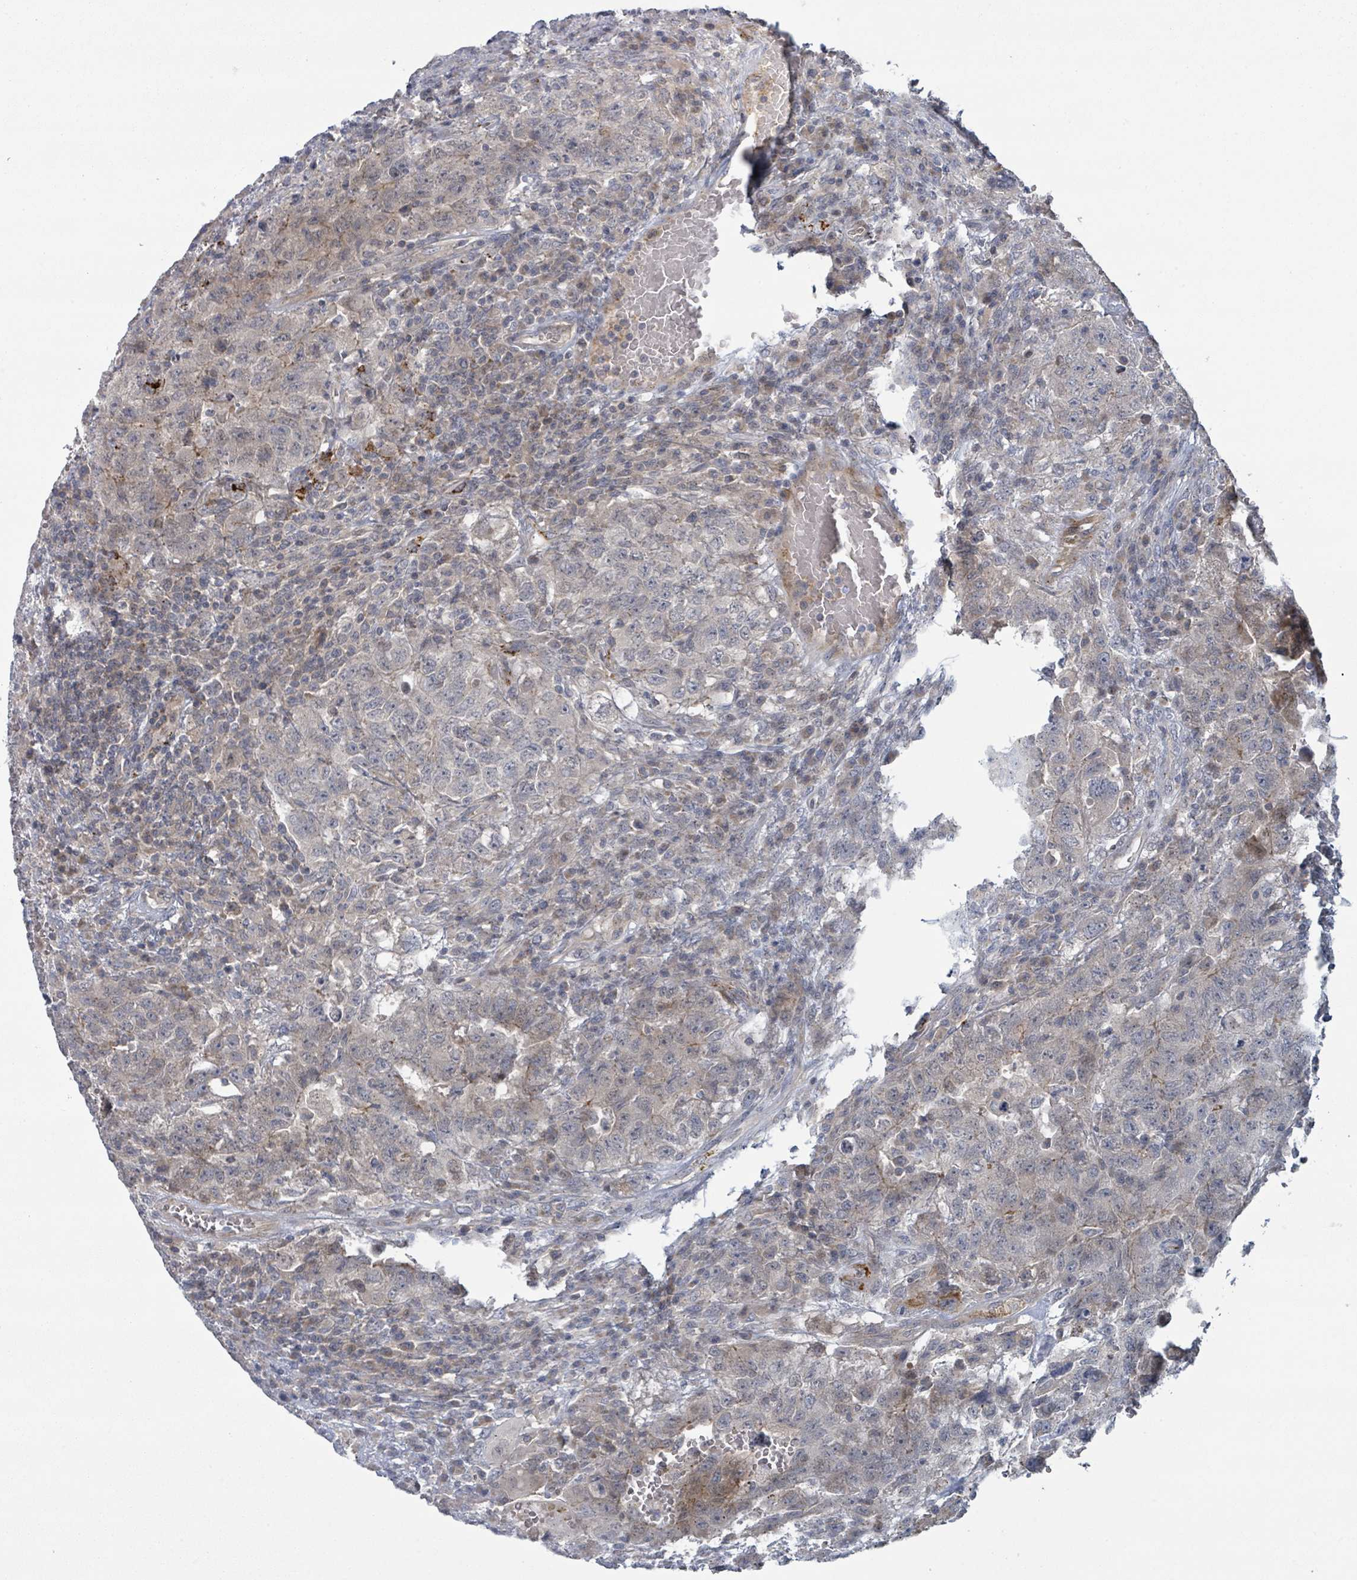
{"staining": {"intensity": "weak", "quantity": "25%-75%", "location": "cytoplasmic/membranous"}, "tissue": "testis cancer", "cell_type": "Tumor cells", "image_type": "cancer", "snomed": [{"axis": "morphology", "description": "Carcinoma, Embryonal, NOS"}, {"axis": "topography", "description": "Testis"}], "caption": "Weak cytoplasmic/membranous positivity for a protein is appreciated in about 25%-75% of tumor cells of testis cancer (embryonal carcinoma) using IHC.", "gene": "COL5A3", "patient": {"sex": "male", "age": 26}}